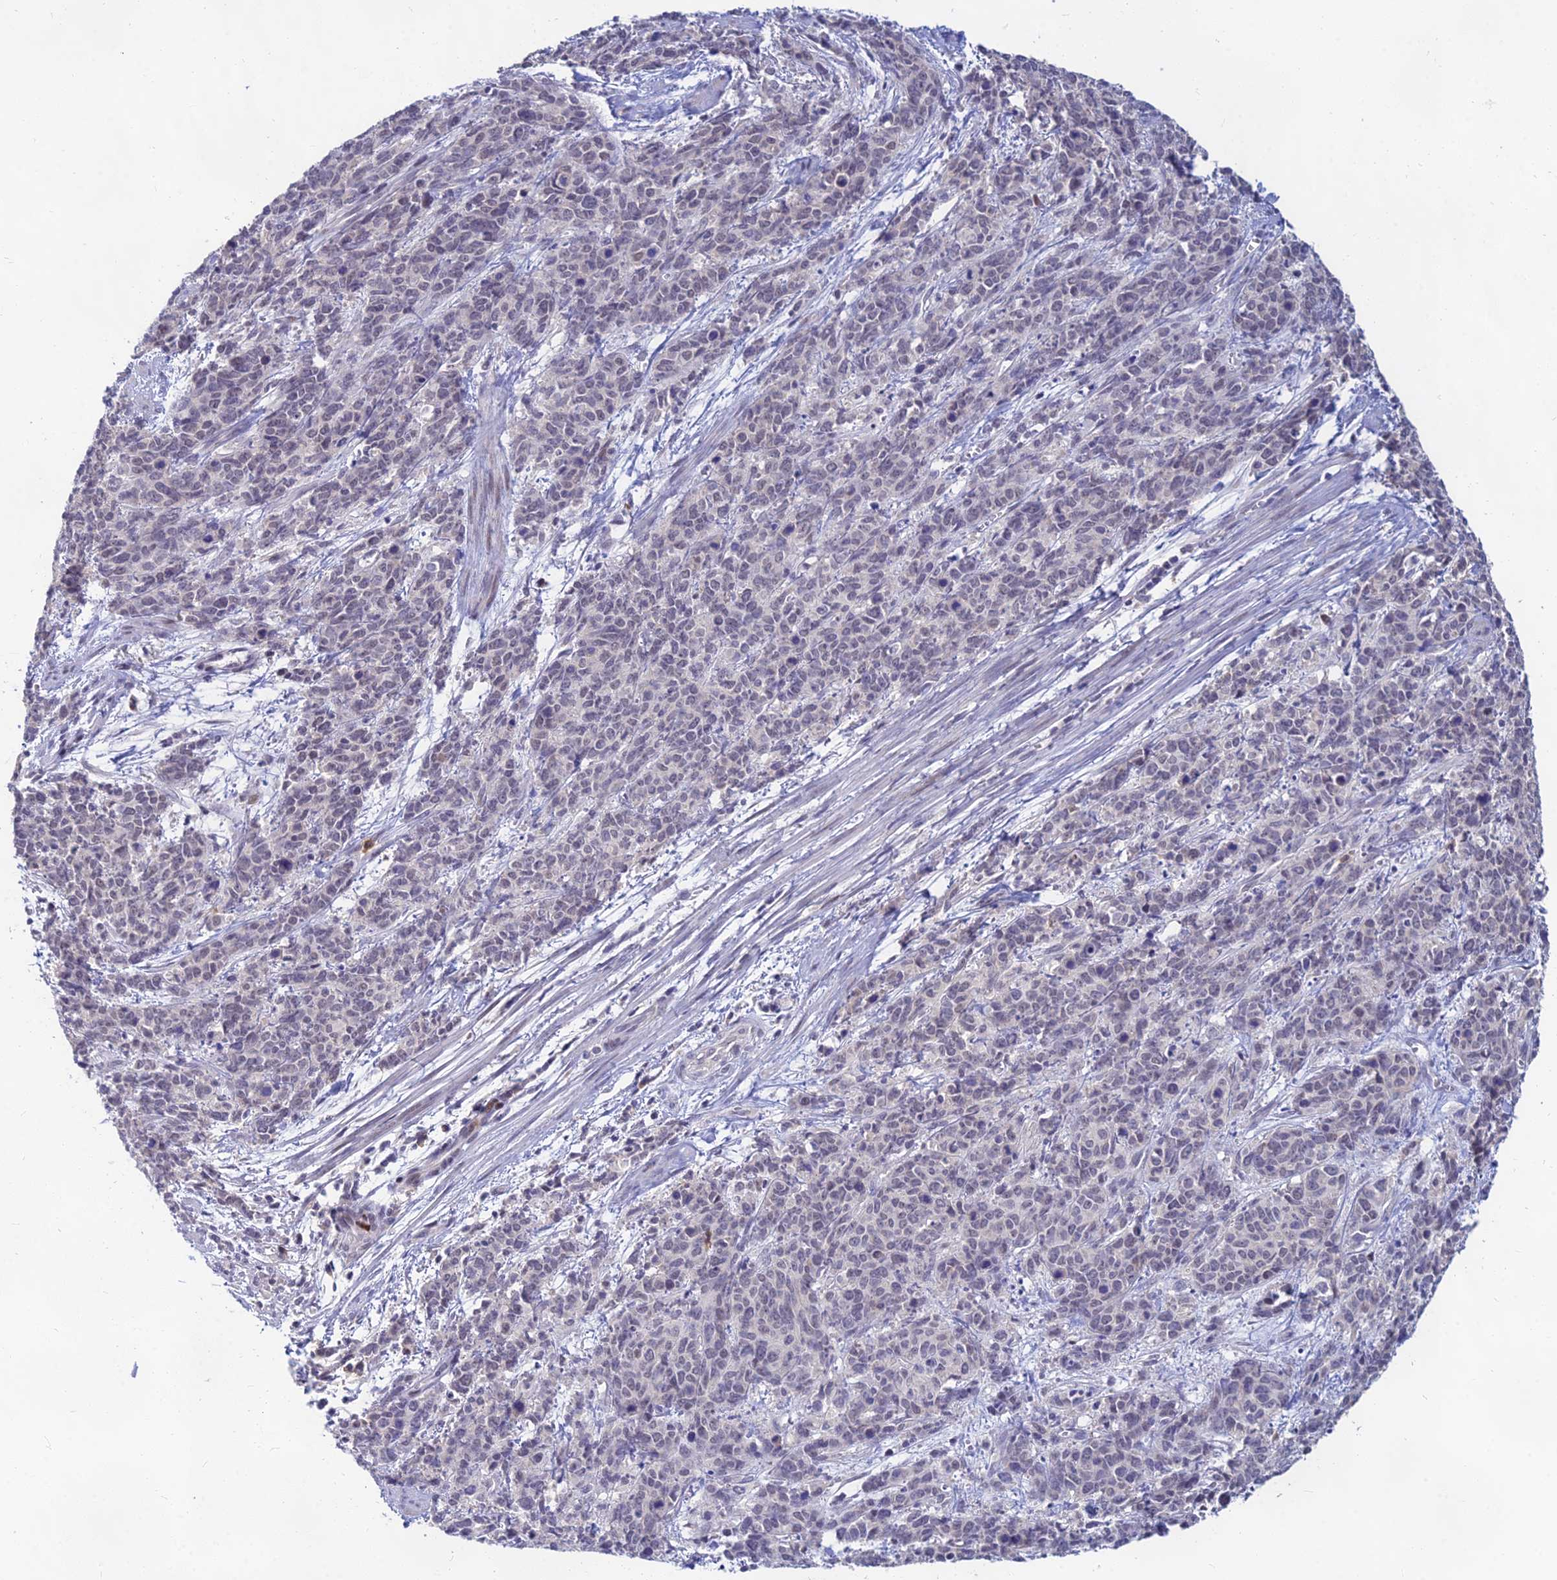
{"staining": {"intensity": "negative", "quantity": "none", "location": "none"}, "tissue": "cervical cancer", "cell_type": "Tumor cells", "image_type": "cancer", "snomed": [{"axis": "morphology", "description": "Squamous cell carcinoma, NOS"}, {"axis": "topography", "description": "Cervix"}], "caption": "Immunohistochemistry (IHC) of human cervical cancer (squamous cell carcinoma) shows no staining in tumor cells.", "gene": "GOLGA6D", "patient": {"sex": "female", "age": 60}}